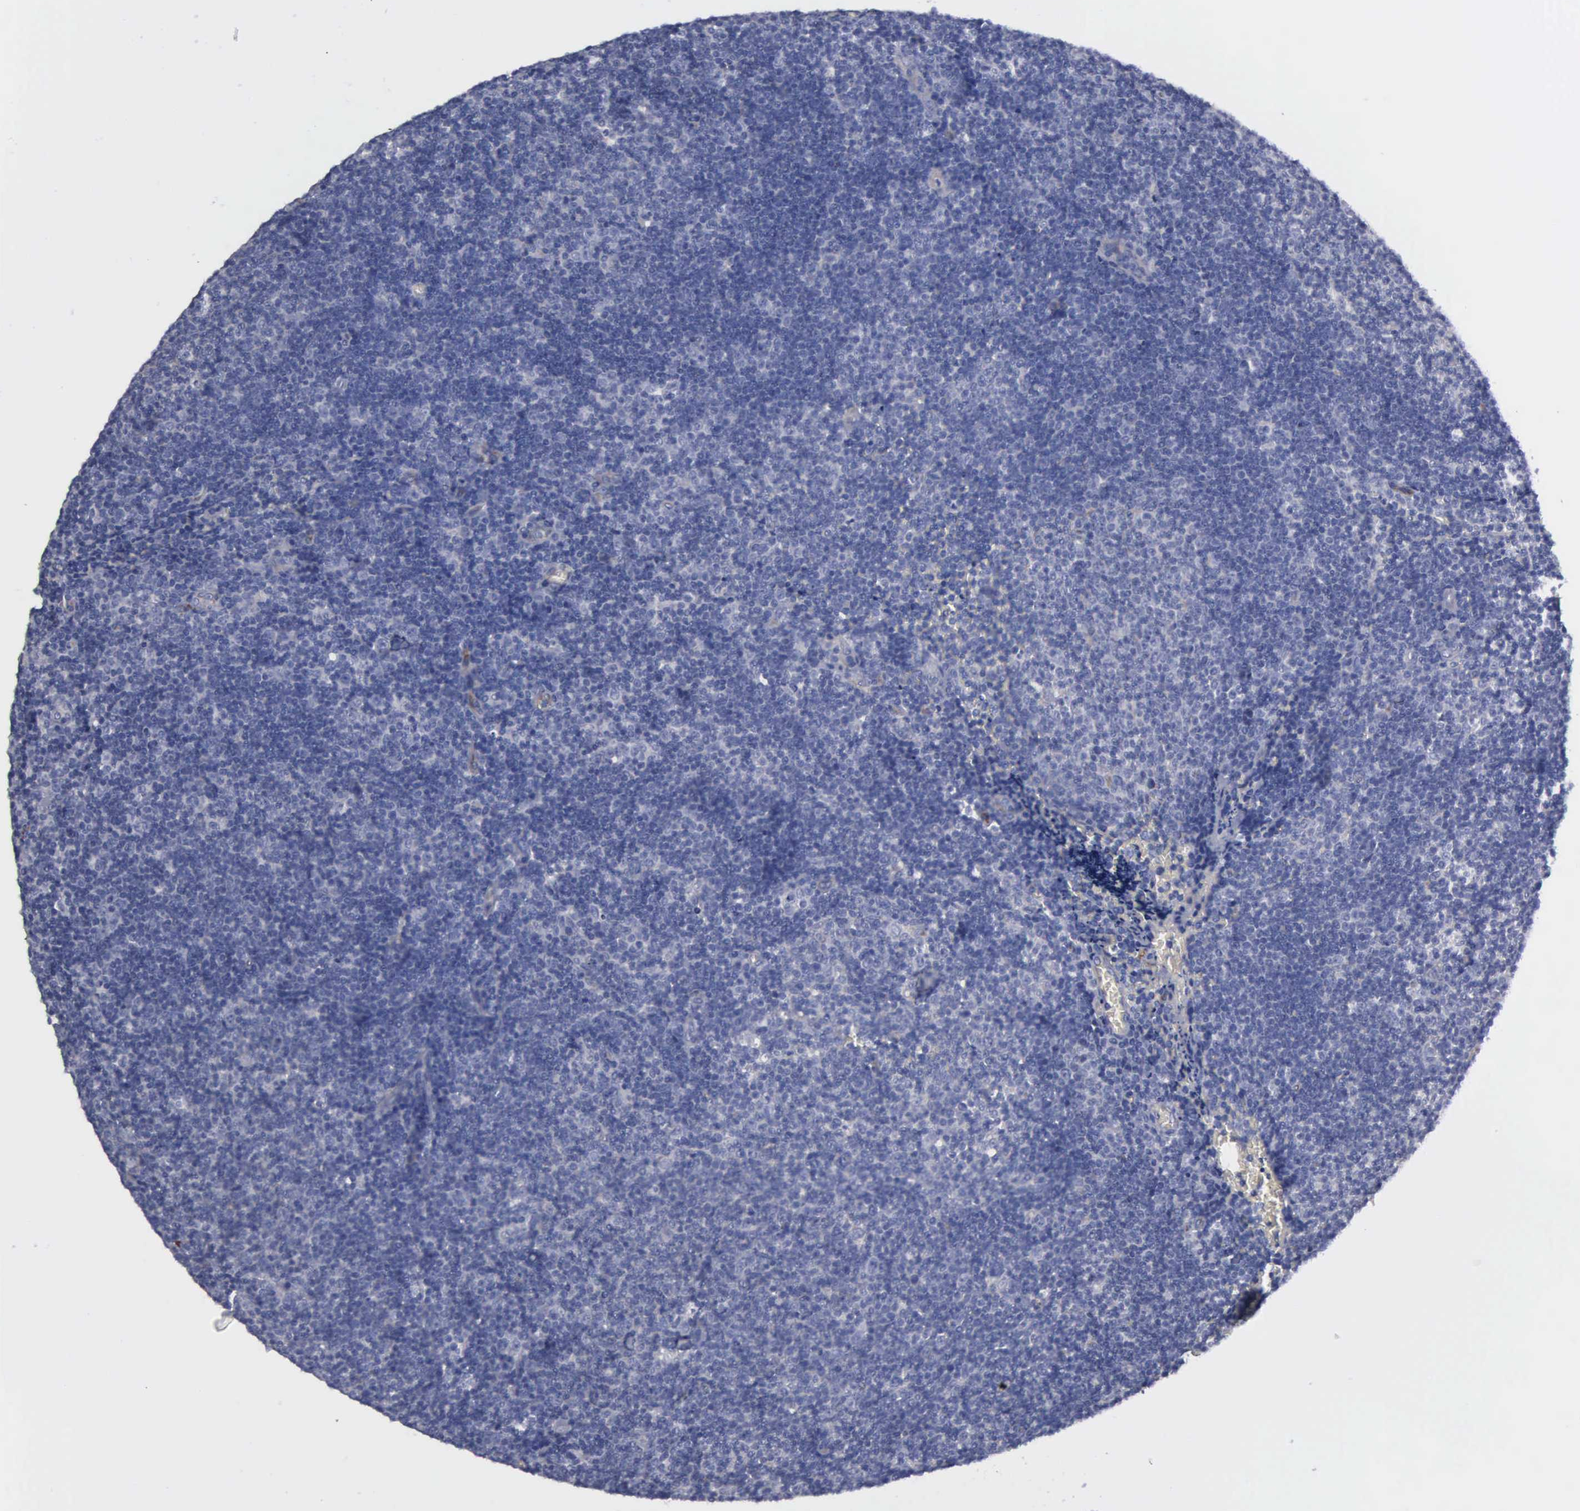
{"staining": {"intensity": "negative", "quantity": "none", "location": "none"}, "tissue": "lymphoma", "cell_type": "Tumor cells", "image_type": "cancer", "snomed": [{"axis": "morphology", "description": "Malignant lymphoma, non-Hodgkin's type, Low grade"}, {"axis": "topography", "description": "Lymph node"}], "caption": "Photomicrograph shows no significant protein expression in tumor cells of low-grade malignant lymphoma, non-Hodgkin's type.", "gene": "RDX", "patient": {"sex": "male", "age": 49}}